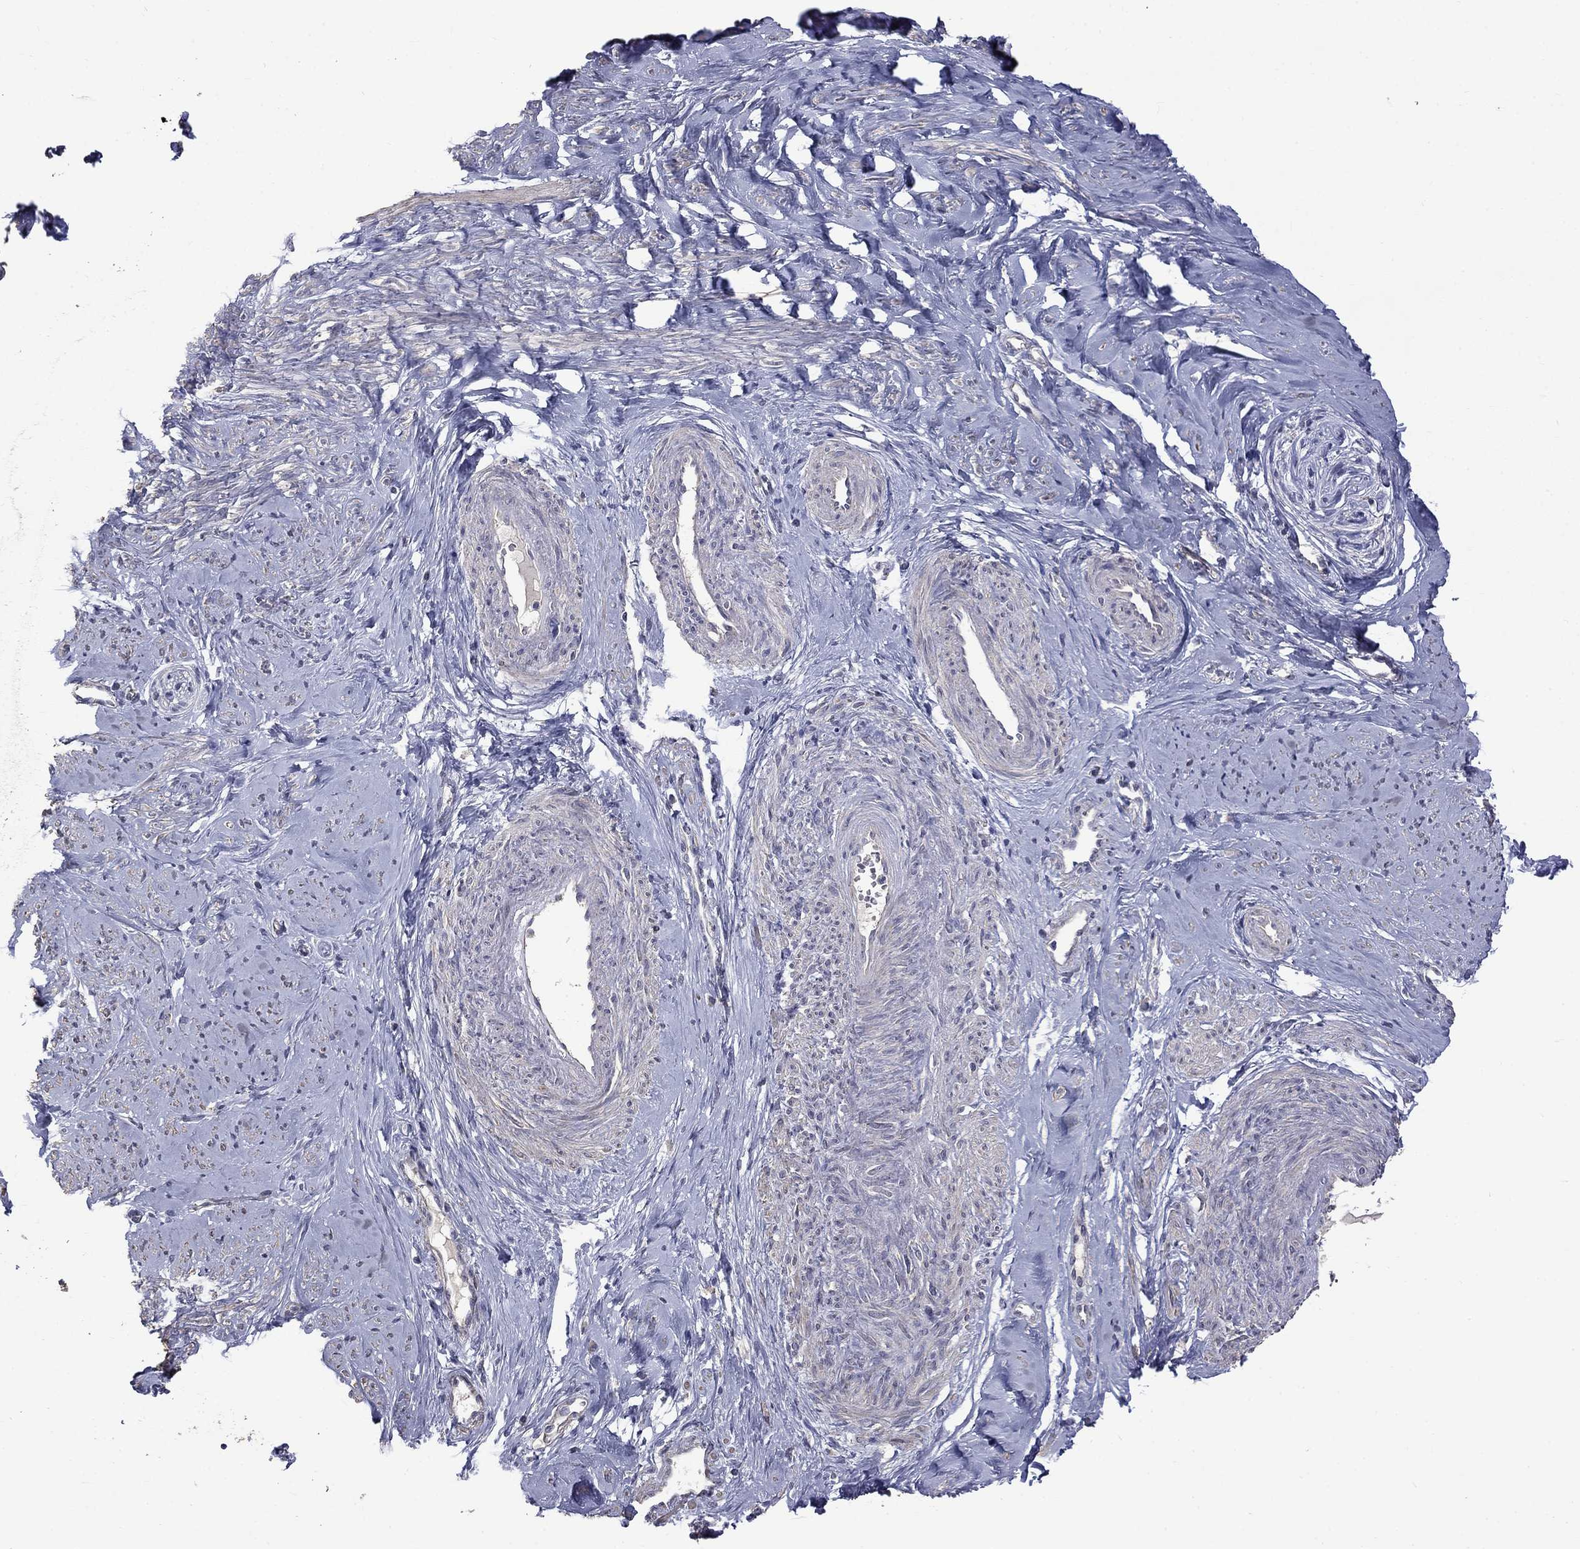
{"staining": {"intensity": "weak", "quantity": "25%-75%", "location": "cytoplasmic/membranous"}, "tissue": "smooth muscle", "cell_type": "Smooth muscle cells", "image_type": "normal", "snomed": [{"axis": "morphology", "description": "Normal tissue, NOS"}, {"axis": "topography", "description": "Smooth muscle"}], "caption": "Immunohistochemistry (IHC) histopathology image of benign smooth muscle stained for a protein (brown), which reveals low levels of weak cytoplasmic/membranous staining in about 25%-75% of smooth muscle cells.", "gene": "SLC39A14", "patient": {"sex": "female", "age": 48}}